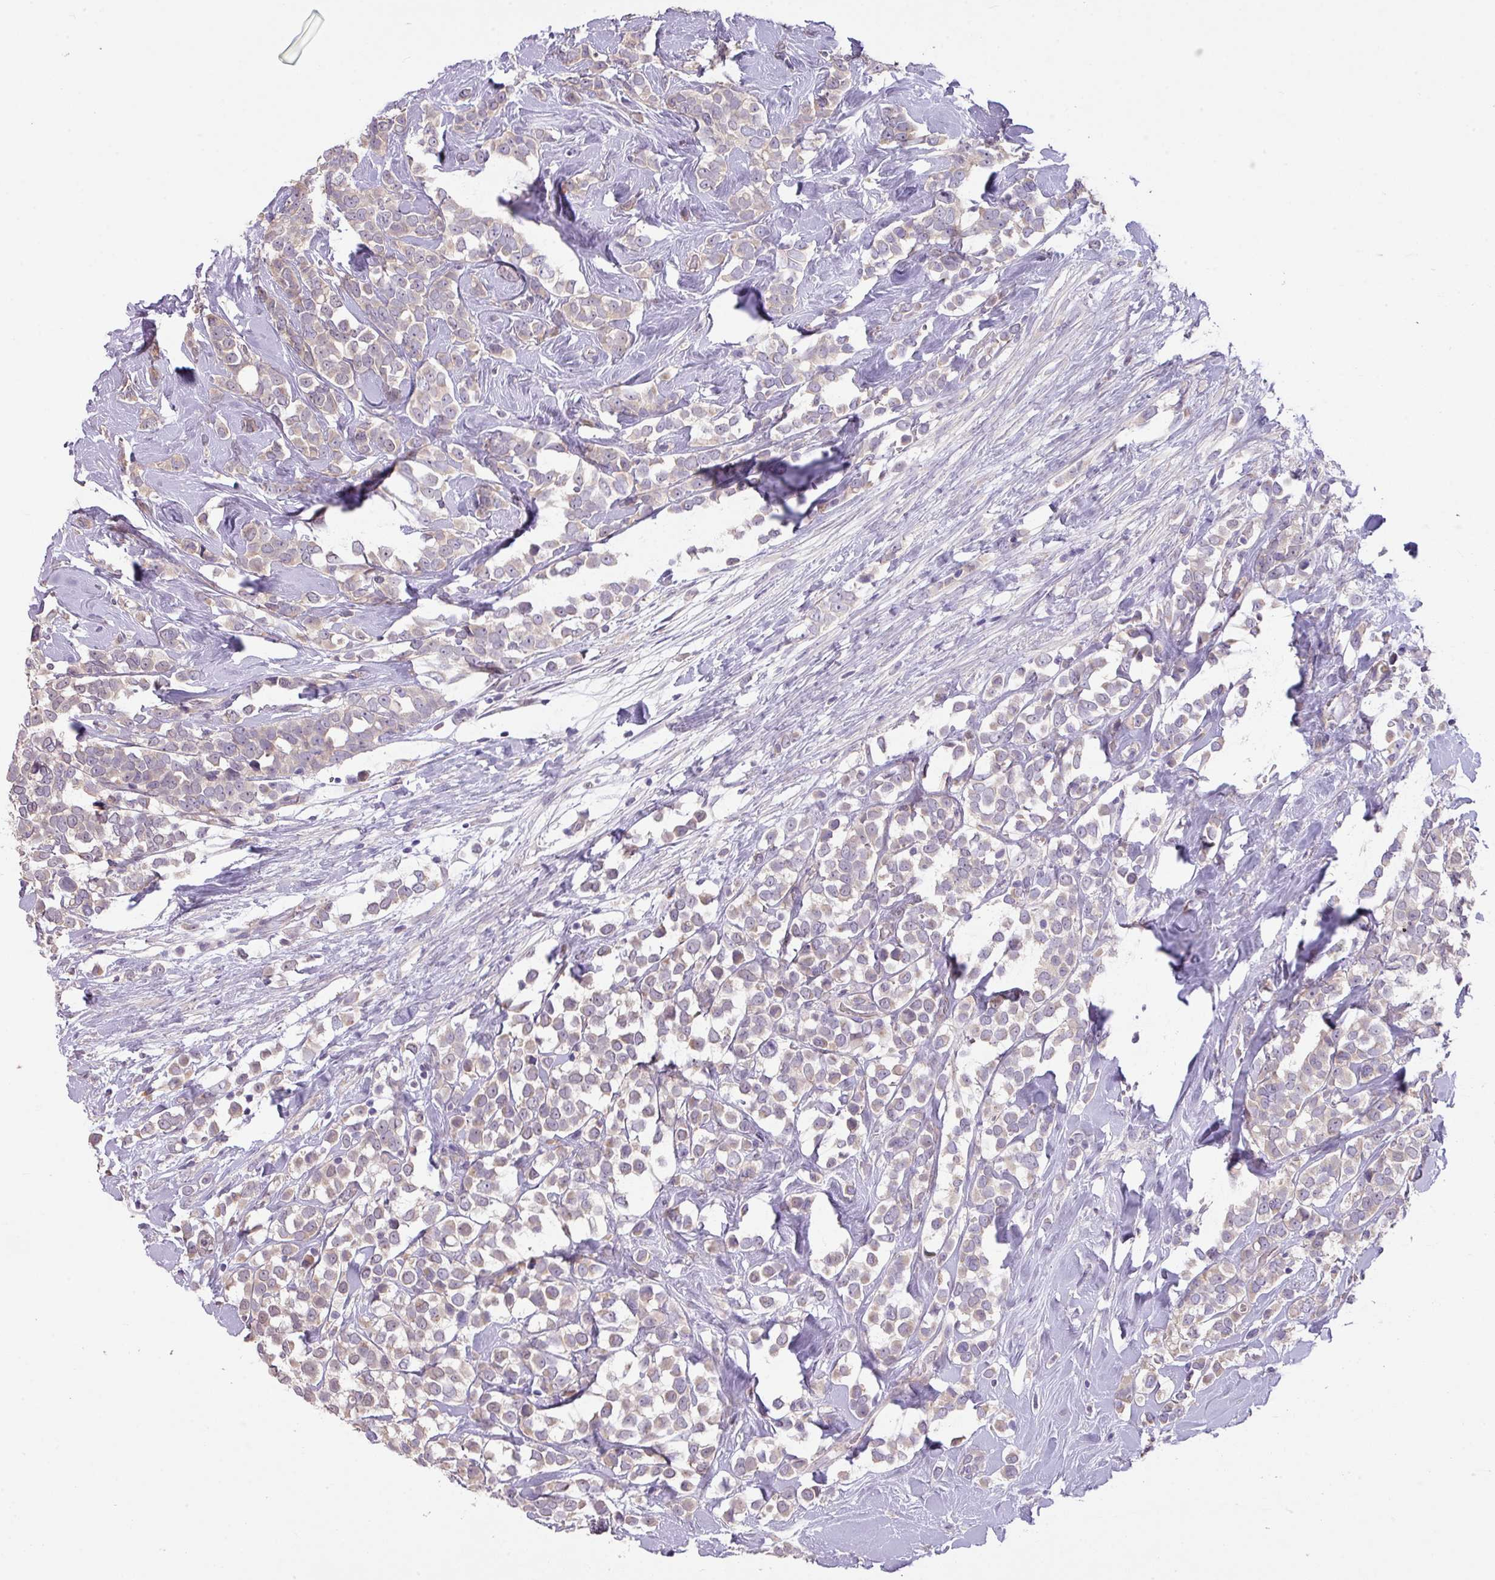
{"staining": {"intensity": "weak", "quantity": "25%-75%", "location": "cytoplasmic/membranous"}, "tissue": "breast cancer", "cell_type": "Tumor cells", "image_type": "cancer", "snomed": [{"axis": "morphology", "description": "Duct carcinoma"}, {"axis": "topography", "description": "Breast"}], "caption": "Protein staining of intraductal carcinoma (breast) tissue shows weak cytoplasmic/membranous expression in about 25%-75% of tumor cells.", "gene": "PRADC1", "patient": {"sex": "female", "age": 80}}